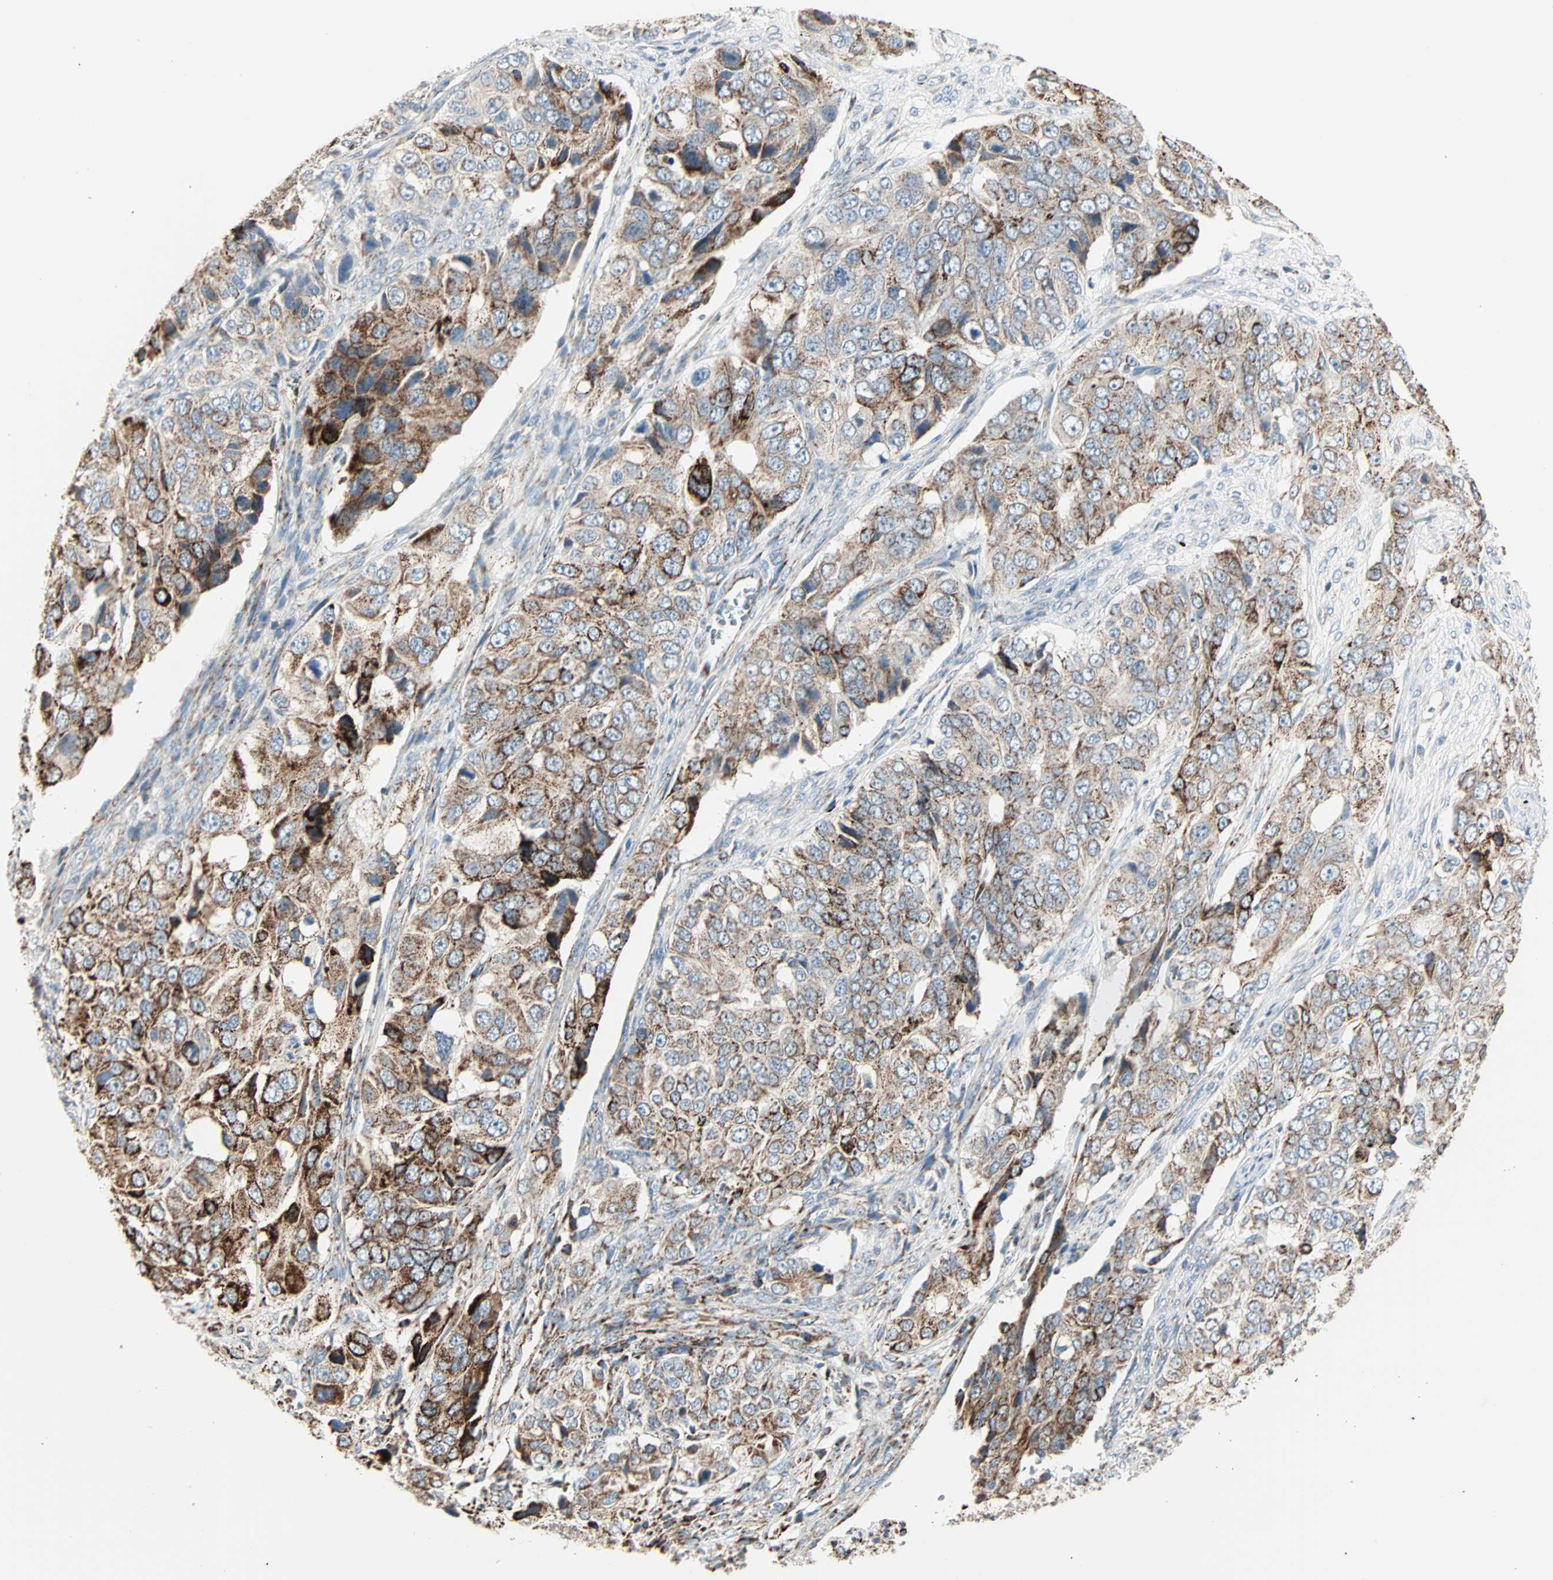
{"staining": {"intensity": "moderate", "quantity": "25%-75%", "location": "cytoplasmic/membranous"}, "tissue": "ovarian cancer", "cell_type": "Tumor cells", "image_type": "cancer", "snomed": [{"axis": "morphology", "description": "Carcinoma, endometroid"}, {"axis": "topography", "description": "Ovary"}], "caption": "Tumor cells demonstrate medium levels of moderate cytoplasmic/membranous positivity in approximately 25%-75% of cells in endometroid carcinoma (ovarian).", "gene": "IDH2", "patient": {"sex": "female", "age": 51}}